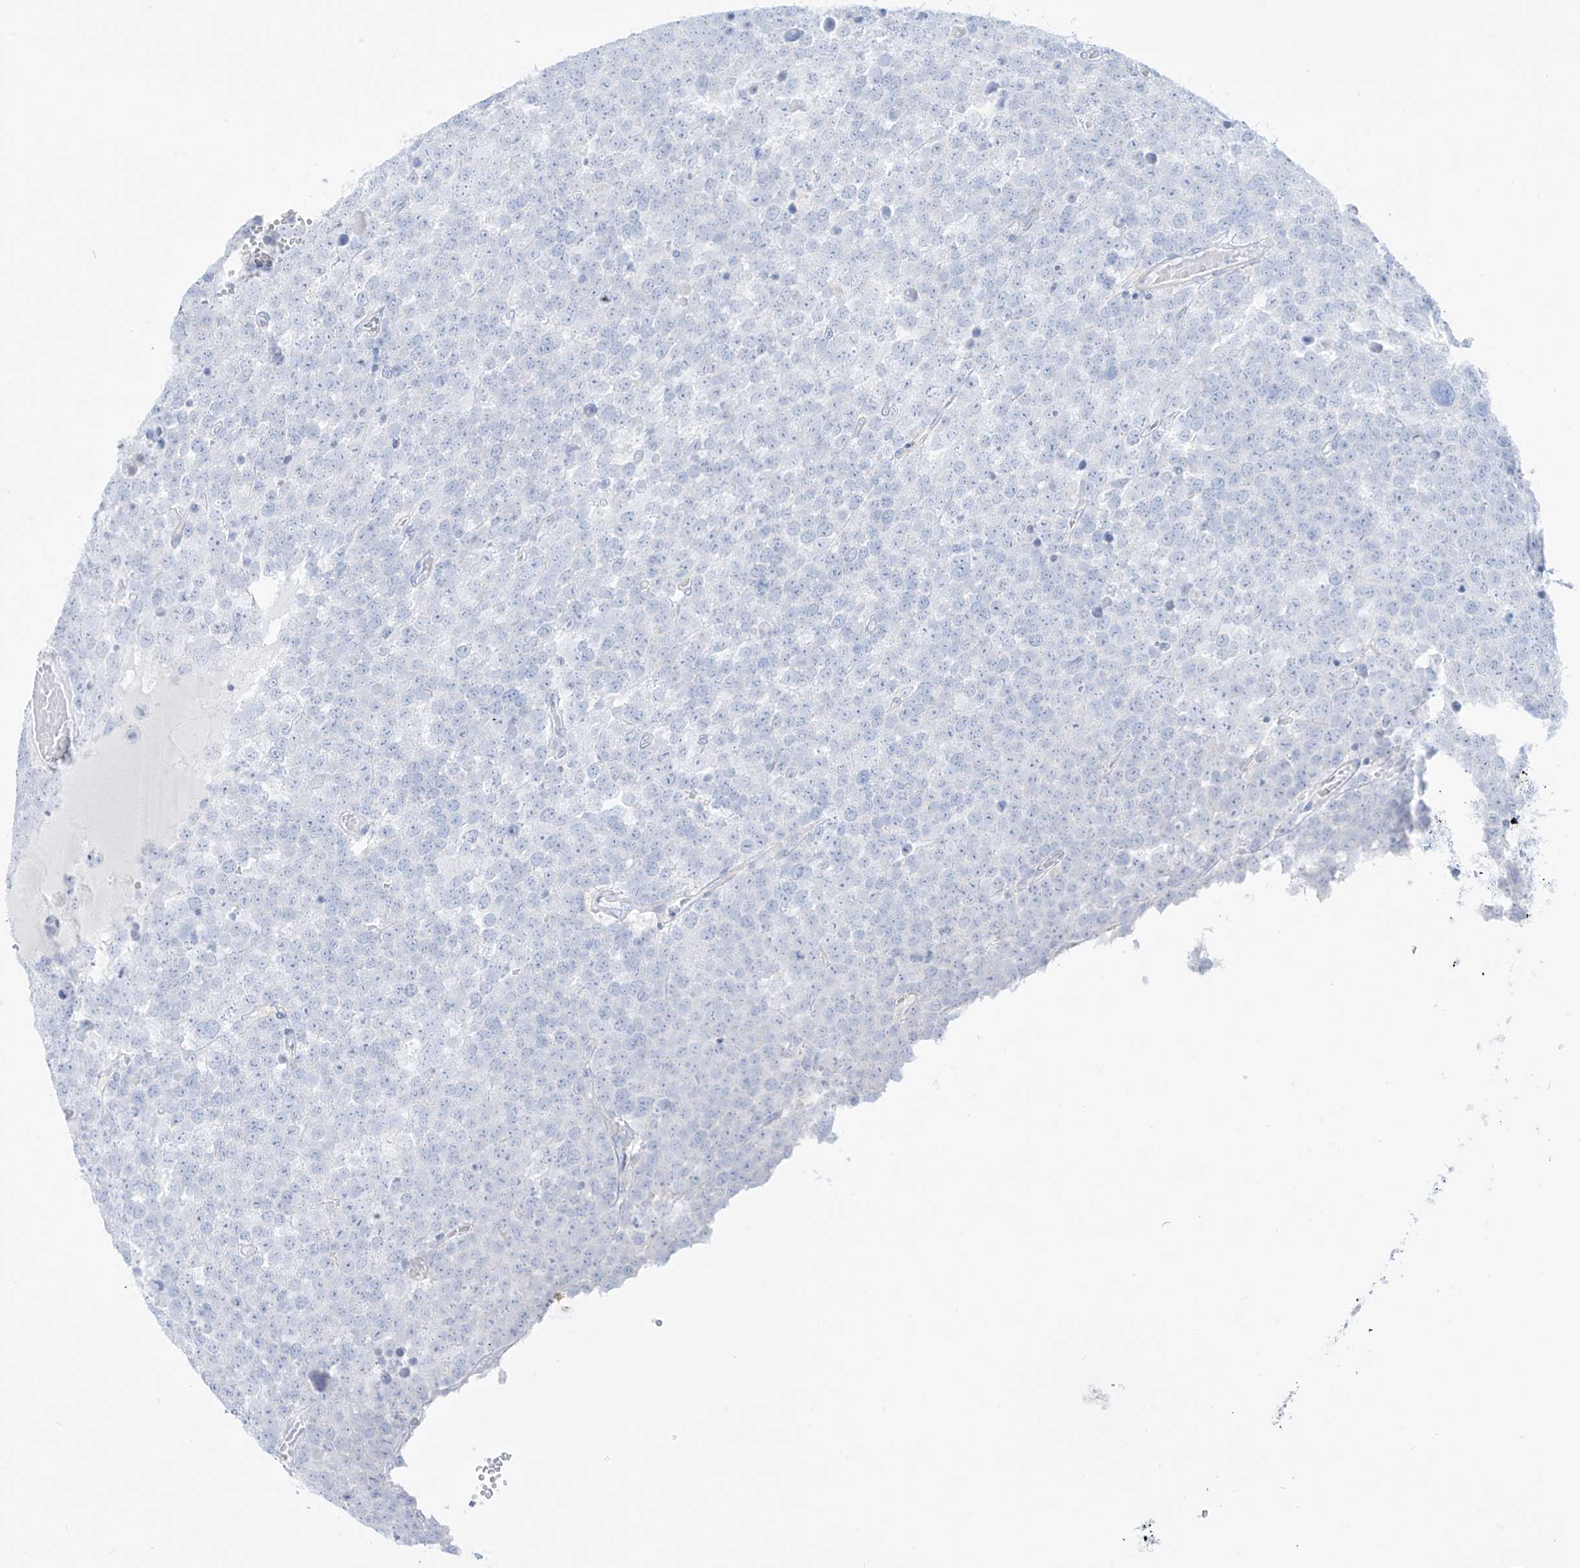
{"staining": {"intensity": "negative", "quantity": "none", "location": "none"}, "tissue": "testis cancer", "cell_type": "Tumor cells", "image_type": "cancer", "snomed": [{"axis": "morphology", "description": "Seminoma, NOS"}, {"axis": "topography", "description": "Testis"}], "caption": "This is a histopathology image of immunohistochemistry (IHC) staining of testis cancer, which shows no staining in tumor cells.", "gene": "SLC26A3", "patient": {"sex": "male", "age": 71}}